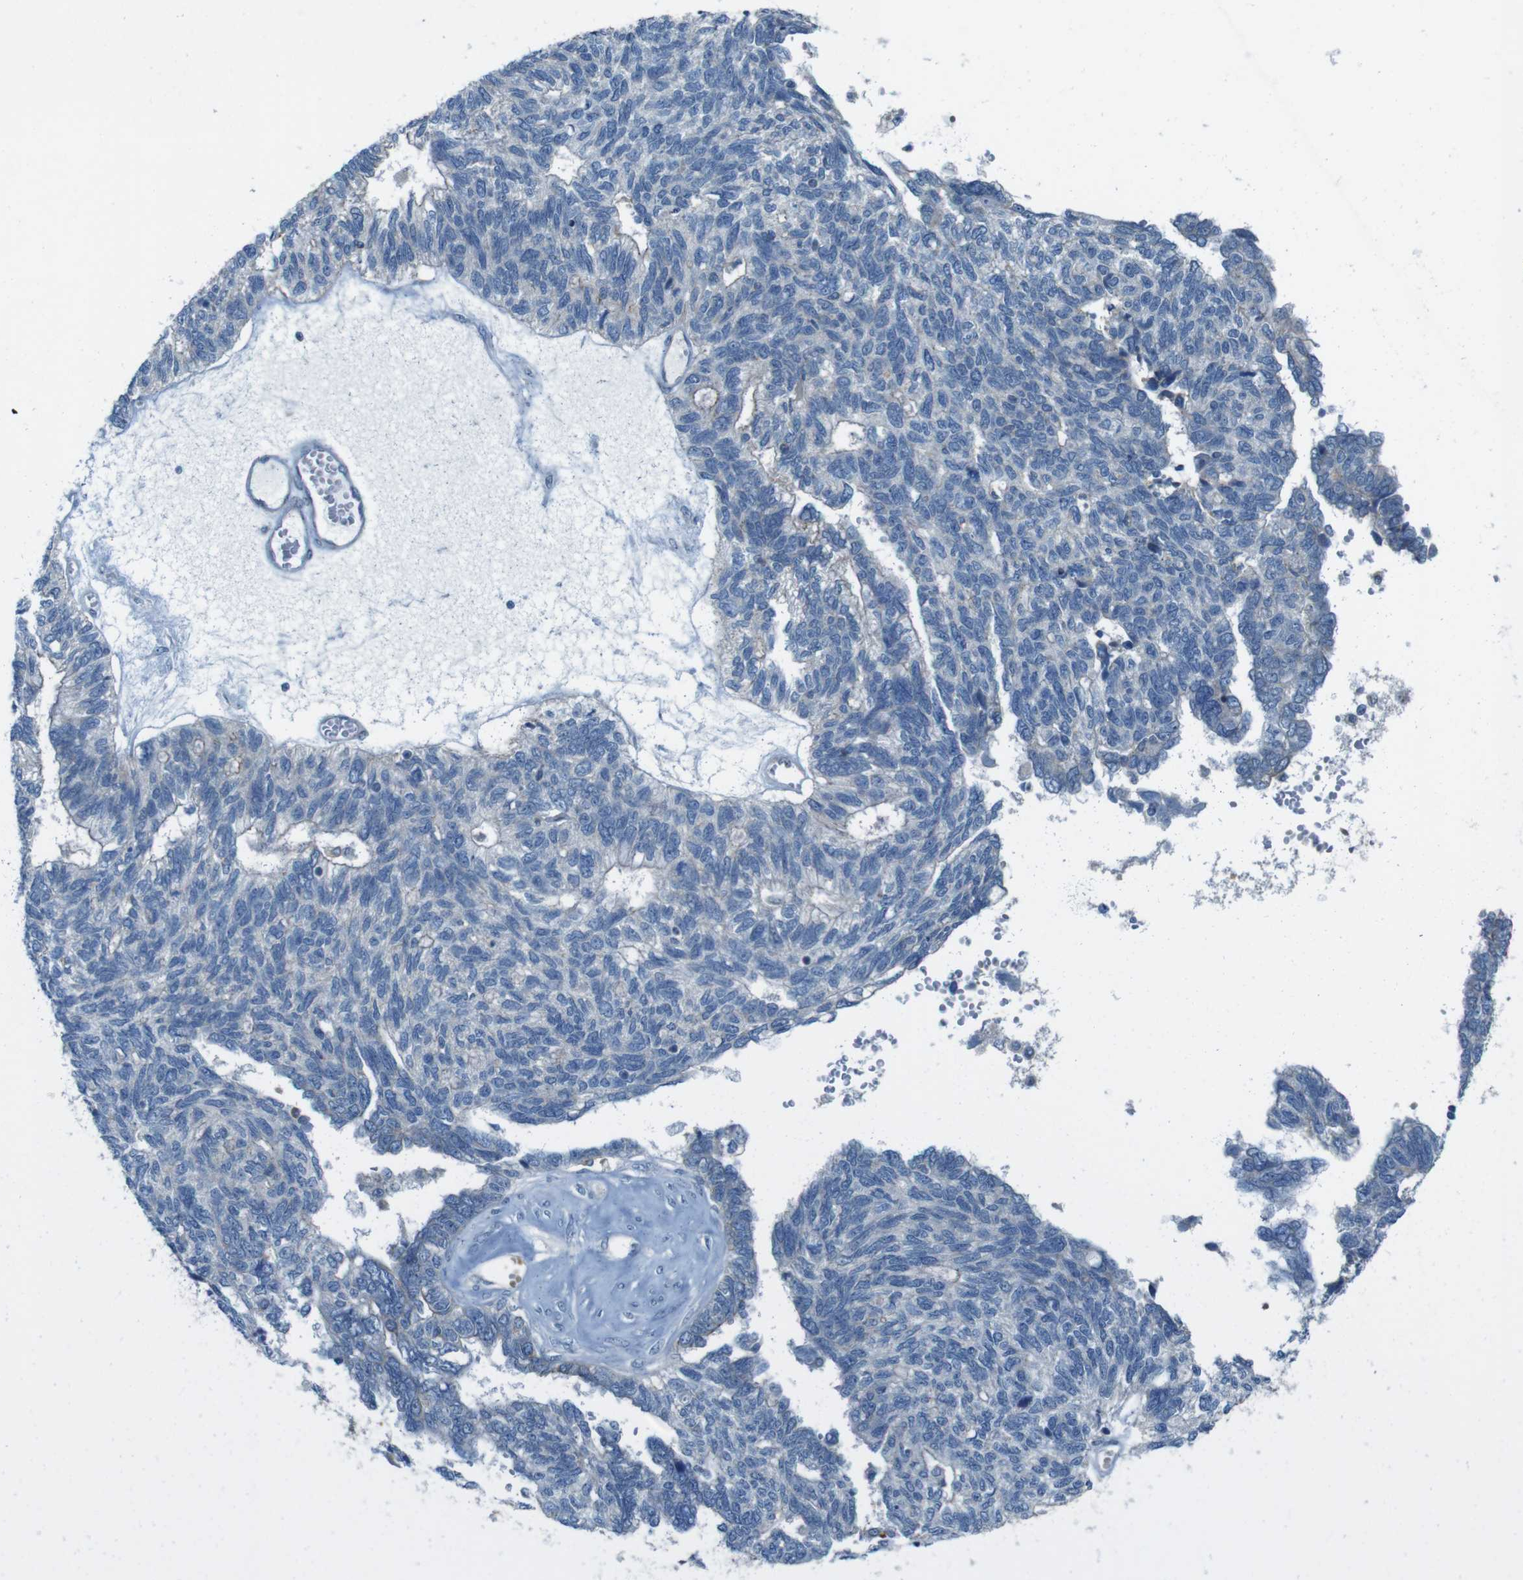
{"staining": {"intensity": "negative", "quantity": "none", "location": "none"}, "tissue": "ovarian cancer", "cell_type": "Tumor cells", "image_type": "cancer", "snomed": [{"axis": "morphology", "description": "Cystadenocarcinoma, serous, NOS"}, {"axis": "topography", "description": "Ovary"}], "caption": "An immunohistochemistry photomicrograph of ovarian cancer (serous cystadenocarcinoma) is shown. There is no staining in tumor cells of ovarian cancer (serous cystadenocarcinoma).", "gene": "SKI", "patient": {"sex": "female", "age": 79}}